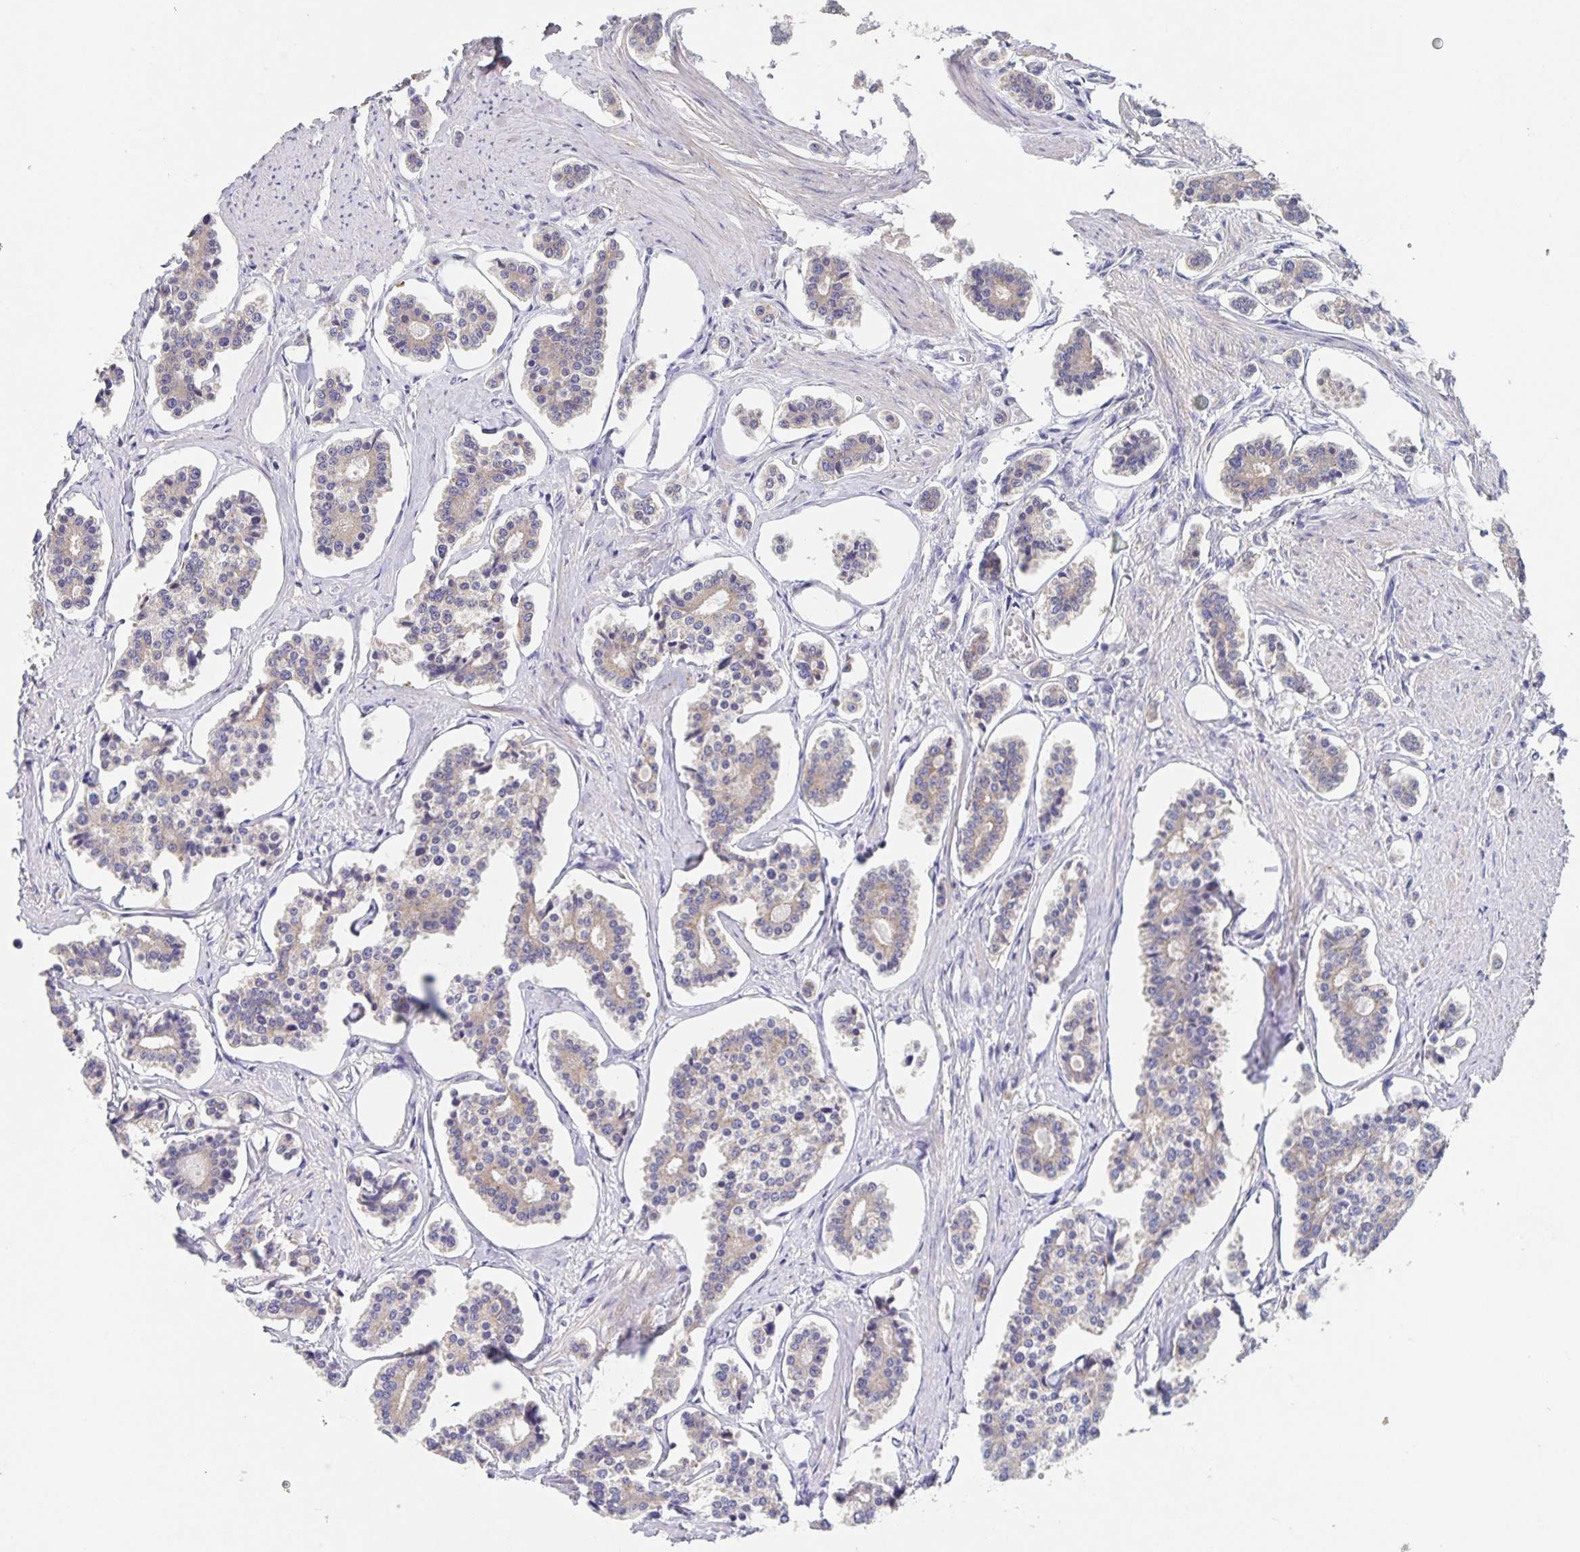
{"staining": {"intensity": "weak", "quantity": "25%-75%", "location": "cytoplasmic/membranous"}, "tissue": "carcinoid", "cell_type": "Tumor cells", "image_type": "cancer", "snomed": [{"axis": "morphology", "description": "Carcinoid, malignant, NOS"}, {"axis": "topography", "description": "Small intestine"}], "caption": "An IHC histopathology image of neoplastic tissue is shown. Protein staining in brown highlights weak cytoplasmic/membranous positivity in malignant carcinoid within tumor cells.", "gene": "CDC42BPG", "patient": {"sex": "female", "age": 65}}